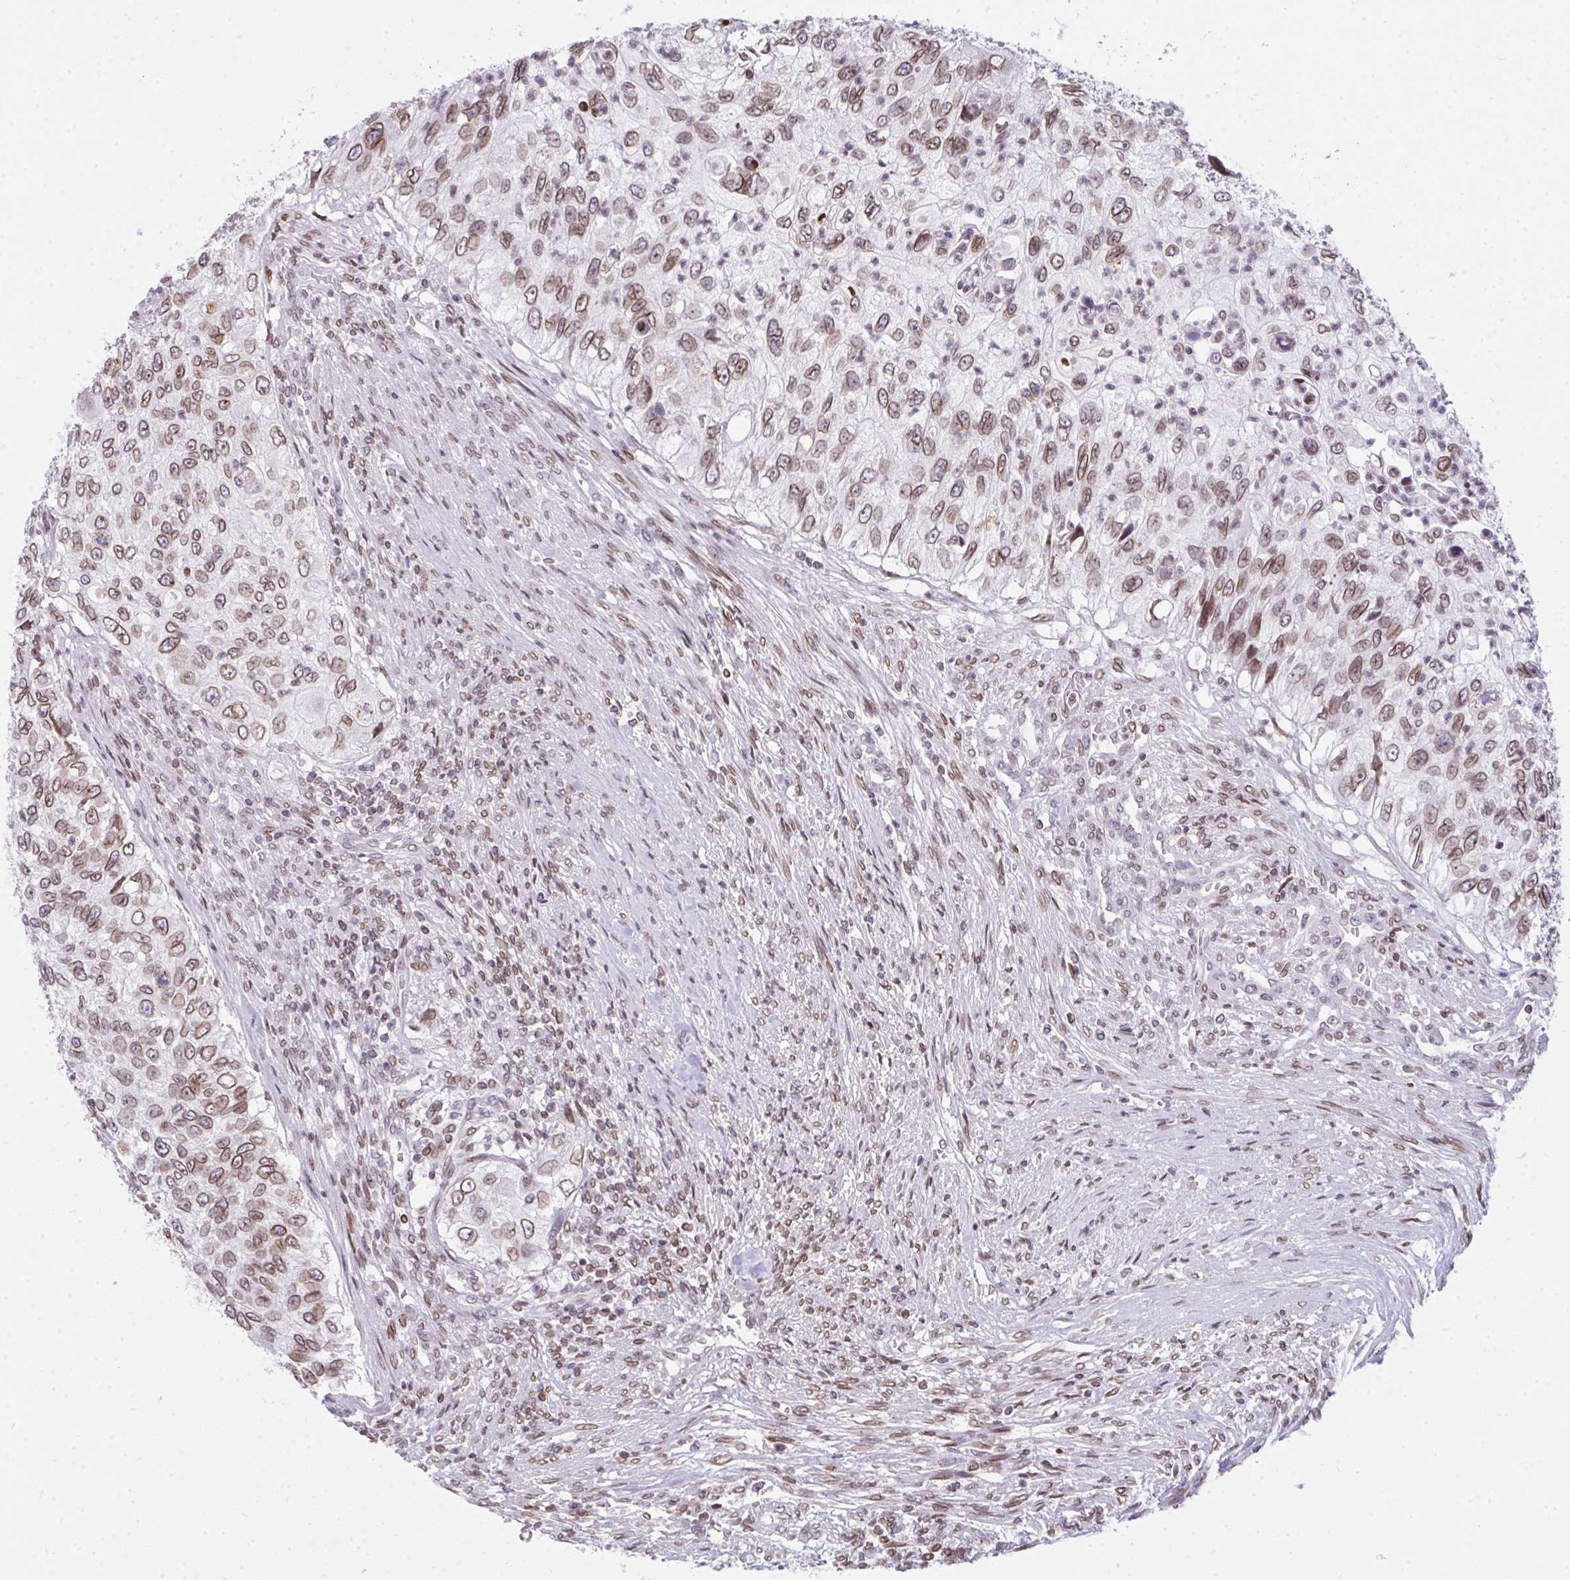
{"staining": {"intensity": "moderate", "quantity": ">75%", "location": "cytoplasmic/membranous,nuclear"}, "tissue": "urothelial cancer", "cell_type": "Tumor cells", "image_type": "cancer", "snomed": [{"axis": "morphology", "description": "Urothelial carcinoma, High grade"}, {"axis": "topography", "description": "Urinary bladder"}], "caption": "Urothelial carcinoma (high-grade) stained for a protein exhibits moderate cytoplasmic/membranous and nuclear positivity in tumor cells.", "gene": "LMNB2", "patient": {"sex": "female", "age": 60}}